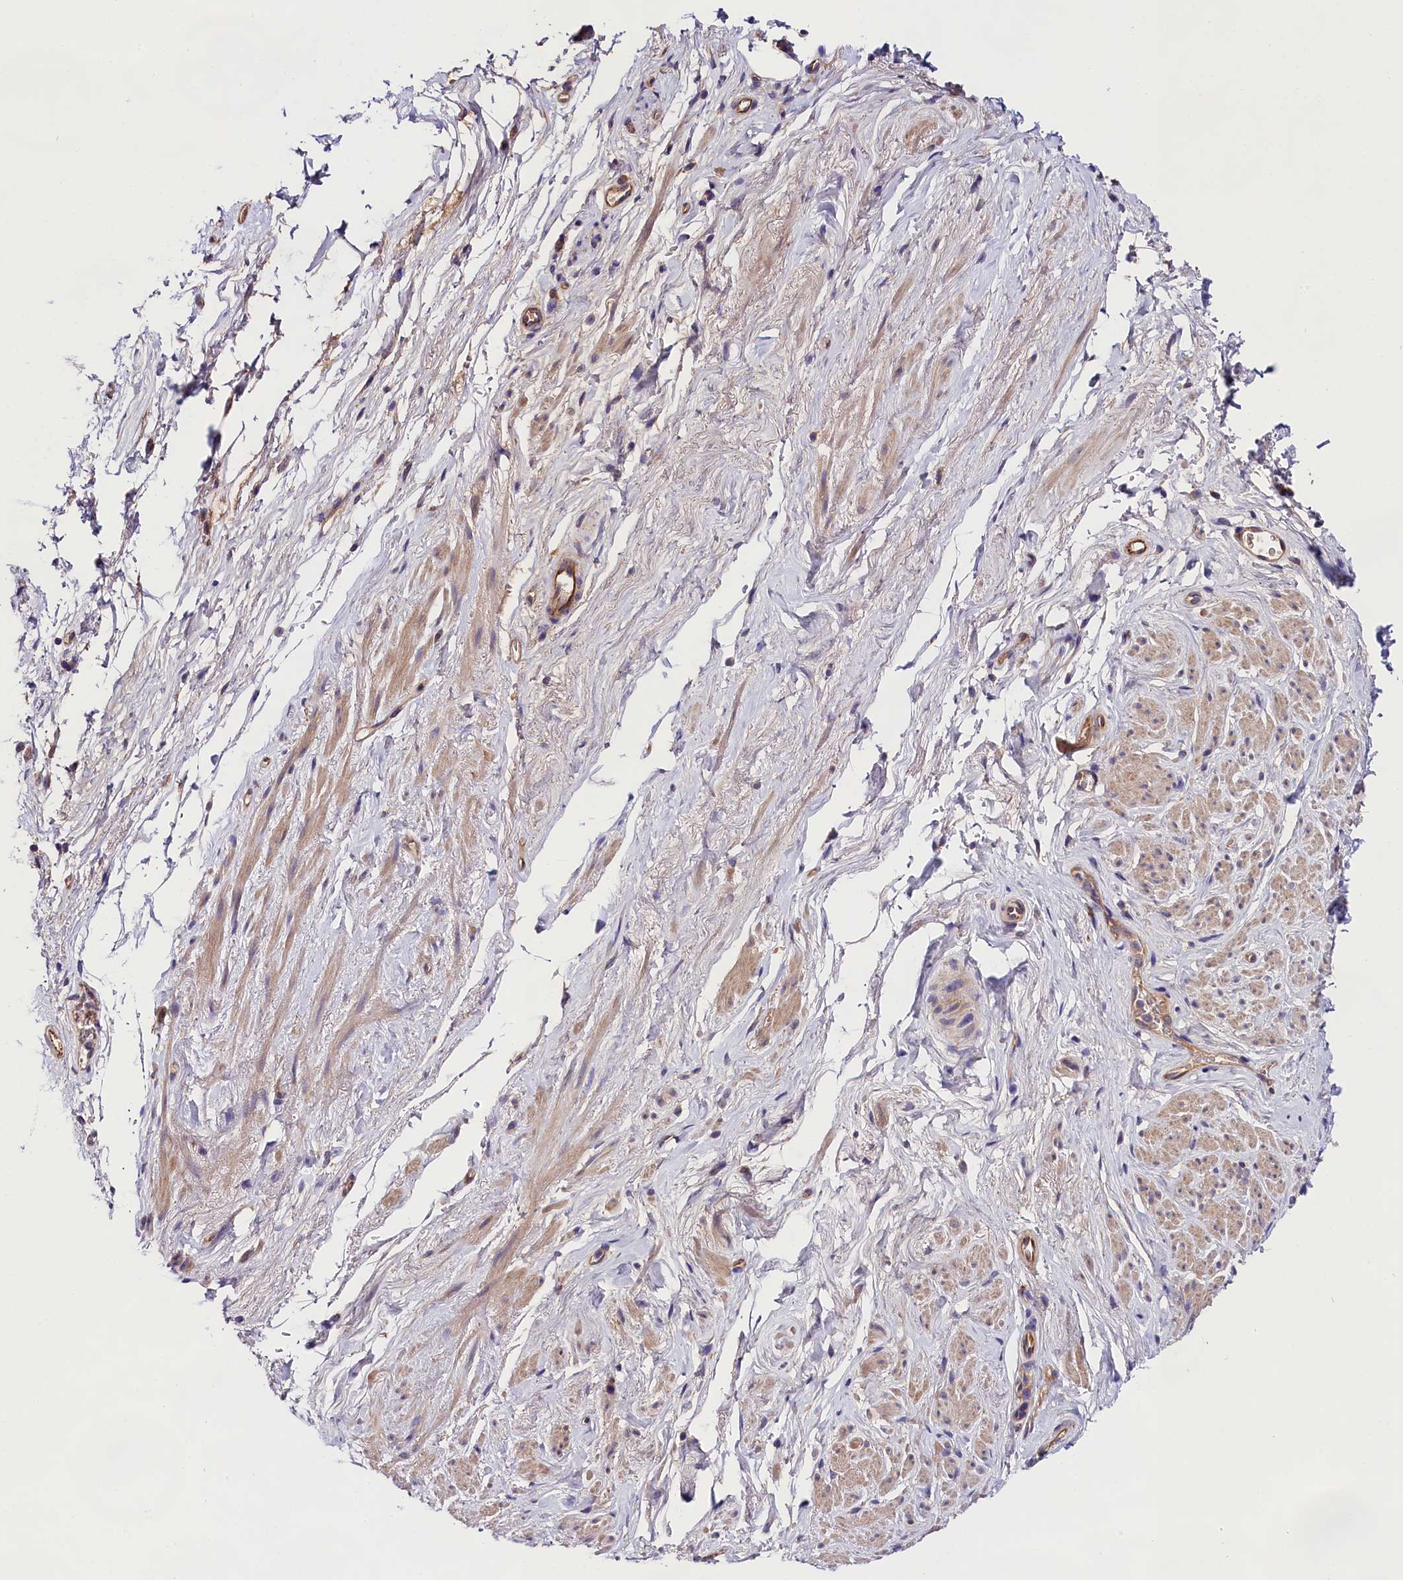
{"staining": {"intensity": "weak", "quantity": "25%-75%", "location": "cytoplasmic/membranous"}, "tissue": "smooth muscle", "cell_type": "Smooth muscle cells", "image_type": "normal", "snomed": [{"axis": "morphology", "description": "Normal tissue, NOS"}, {"axis": "topography", "description": "Smooth muscle"}, {"axis": "topography", "description": "Peripheral nerve tissue"}], "caption": "Protein staining displays weak cytoplasmic/membranous expression in about 25%-75% of smooth muscle cells in benign smooth muscle. (DAB (3,3'-diaminobenzidine) = brown stain, brightfield microscopy at high magnification).", "gene": "SPG11", "patient": {"sex": "male", "age": 69}}